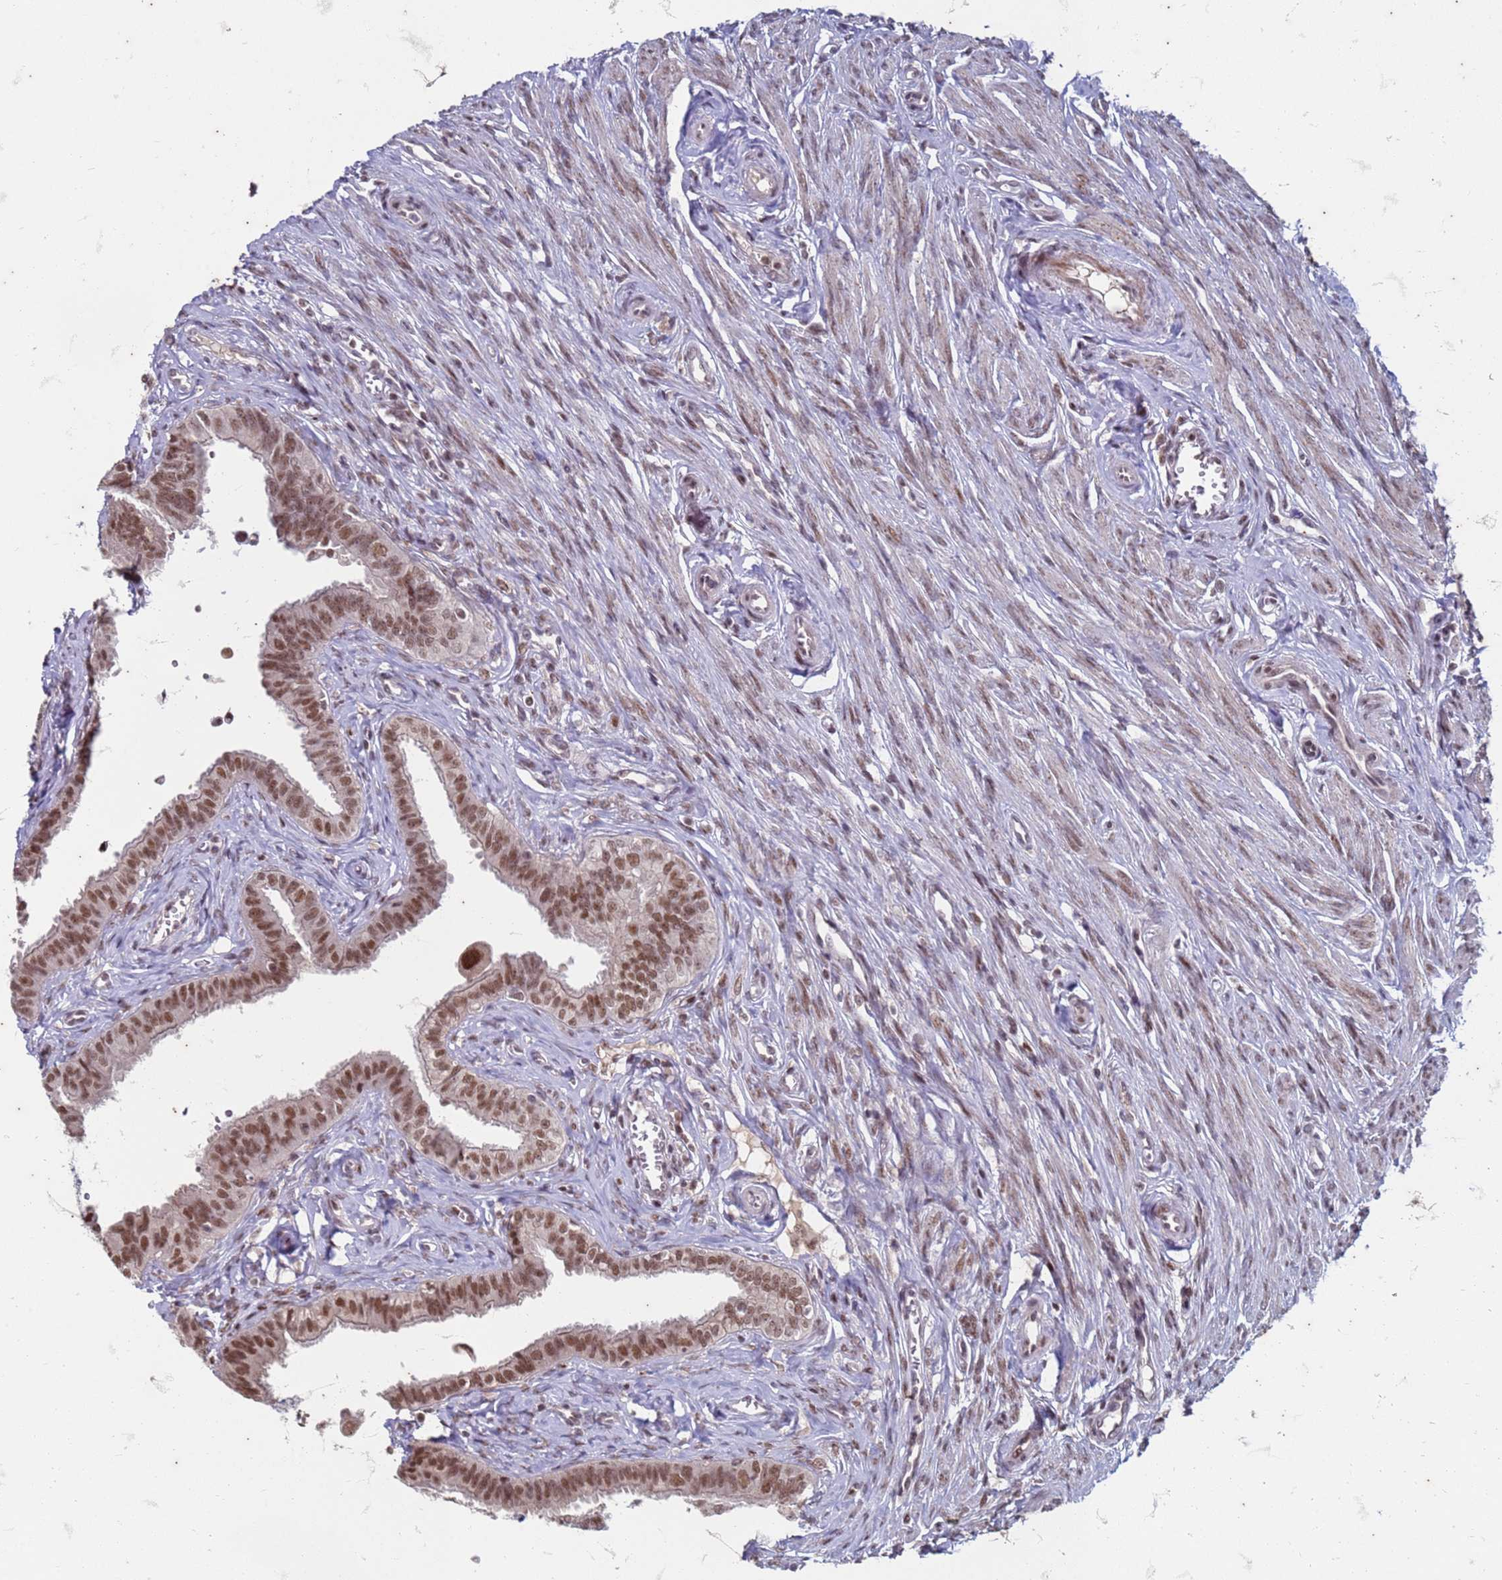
{"staining": {"intensity": "moderate", "quantity": ">75%", "location": "nuclear"}, "tissue": "fallopian tube", "cell_type": "Glandular cells", "image_type": "normal", "snomed": [{"axis": "morphology", "description": "Normal tissue, NOS"}, {"axis": "morphology", "description": "Carcinoma, NOS"}, {"axis": "topography", "description": "Fallopian tube"}, {"axis": "topography", "description": "Ovary"}], "caption": "The immunohistochemical stain shows moderate nuclear staining in glandular cells of benign fallopian tube.", "gene": "TRMT6", "patient": {"sex": "female", "age": 59}}